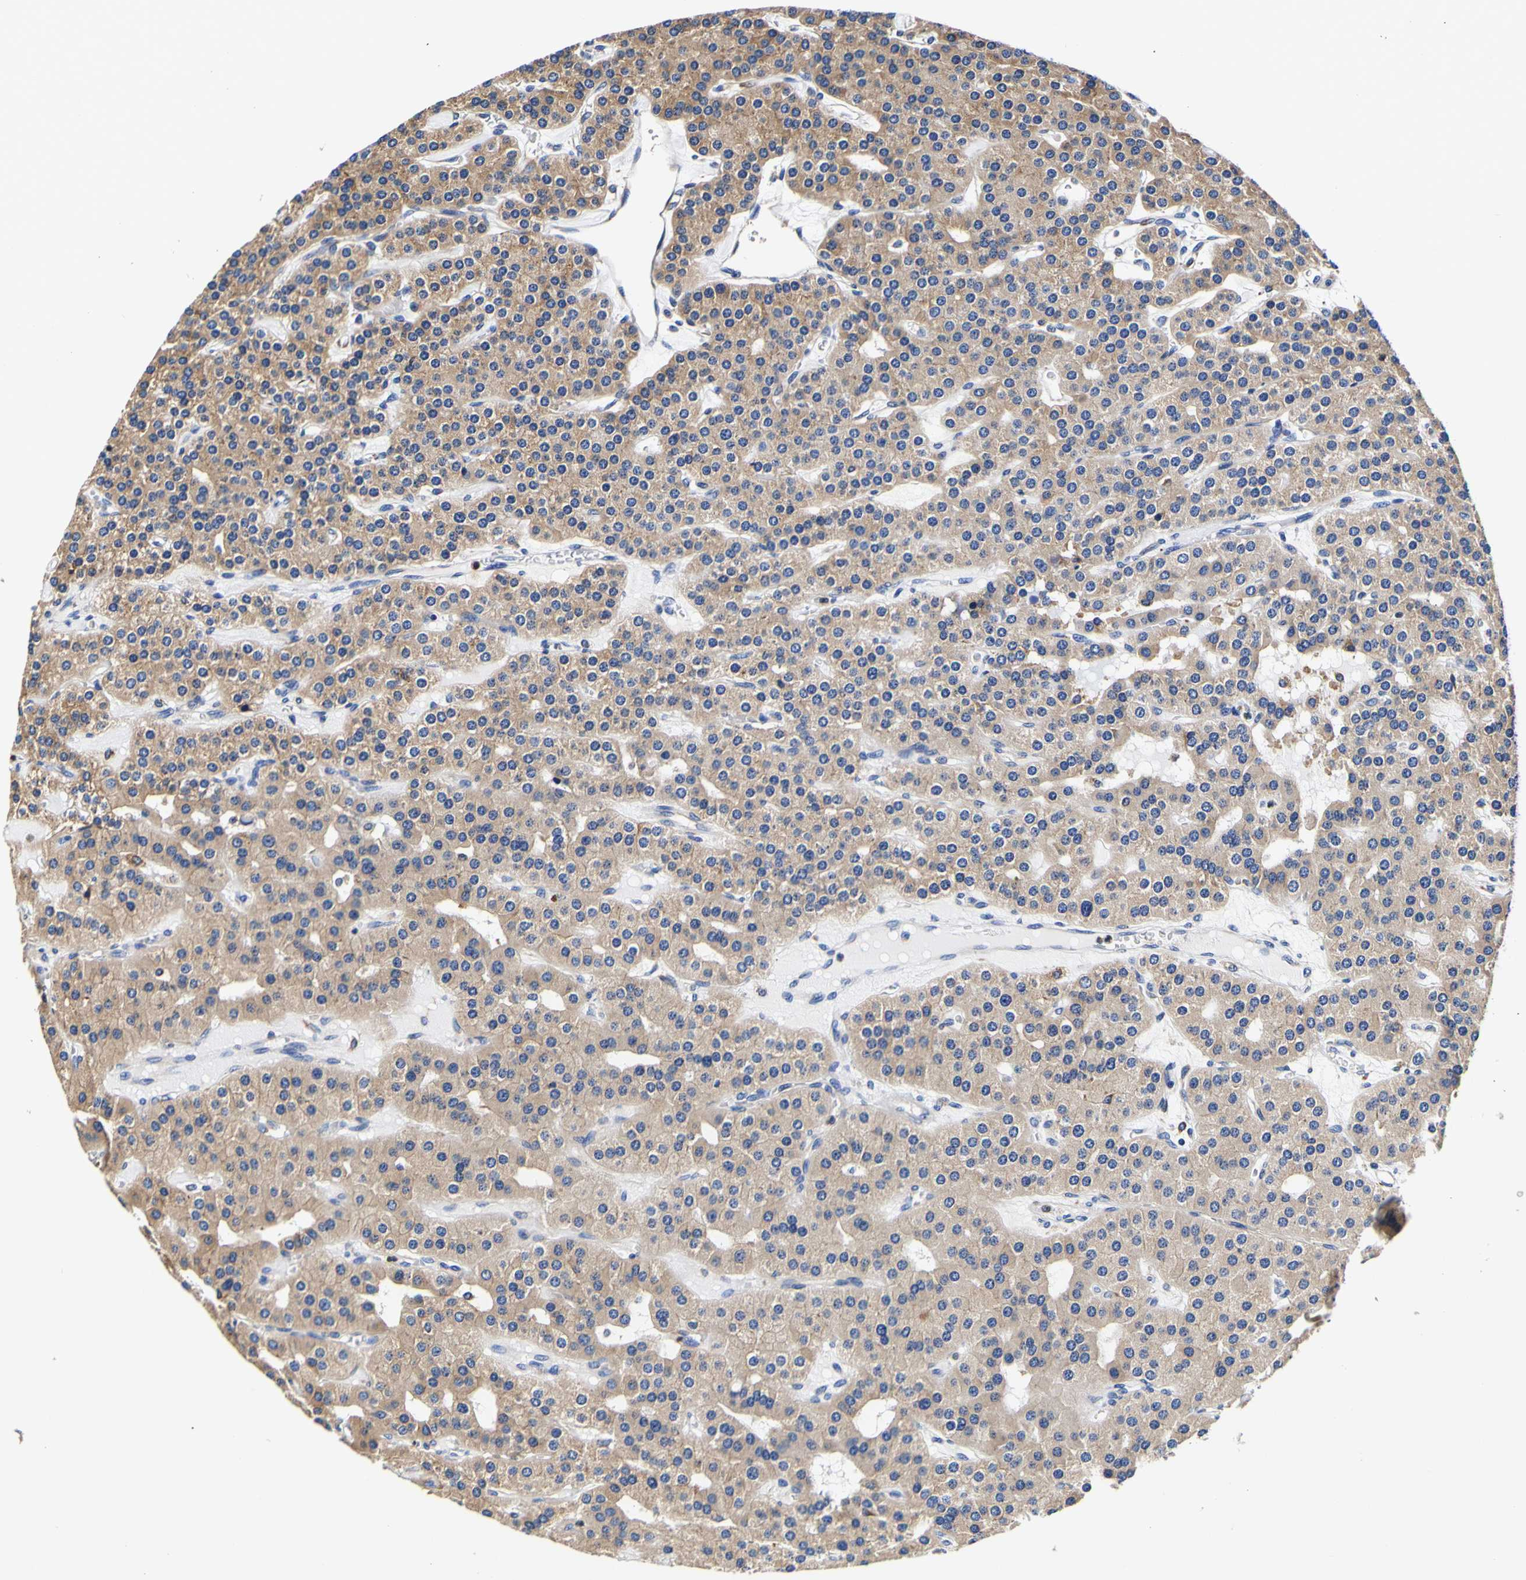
{"staining": {"intensity": "moderate", "quantity": "25%-75%", "location": "cytoplasmic/membranous"}, "tissue": "parathyroid gland", "cell_type": "Glandular cells", "image_type": "normal", "snomed": [{"axis": "morphology", "description": "Normal tissue, NOS"}, {"axis": "morphology", "description": "Adenoma, NOS"}, {"axis": "topography", "description": "Parathyroid gland"}], "caption": "Approximately 25%-75% of glandular cells in unremarkable human parathyroid gland reveal moderate cytoplasmic/membranous protein staining as visualized by brown immunohistochemical staining.", "gene": "P4HB", "patient": {"sex": "female", "age": 86}}